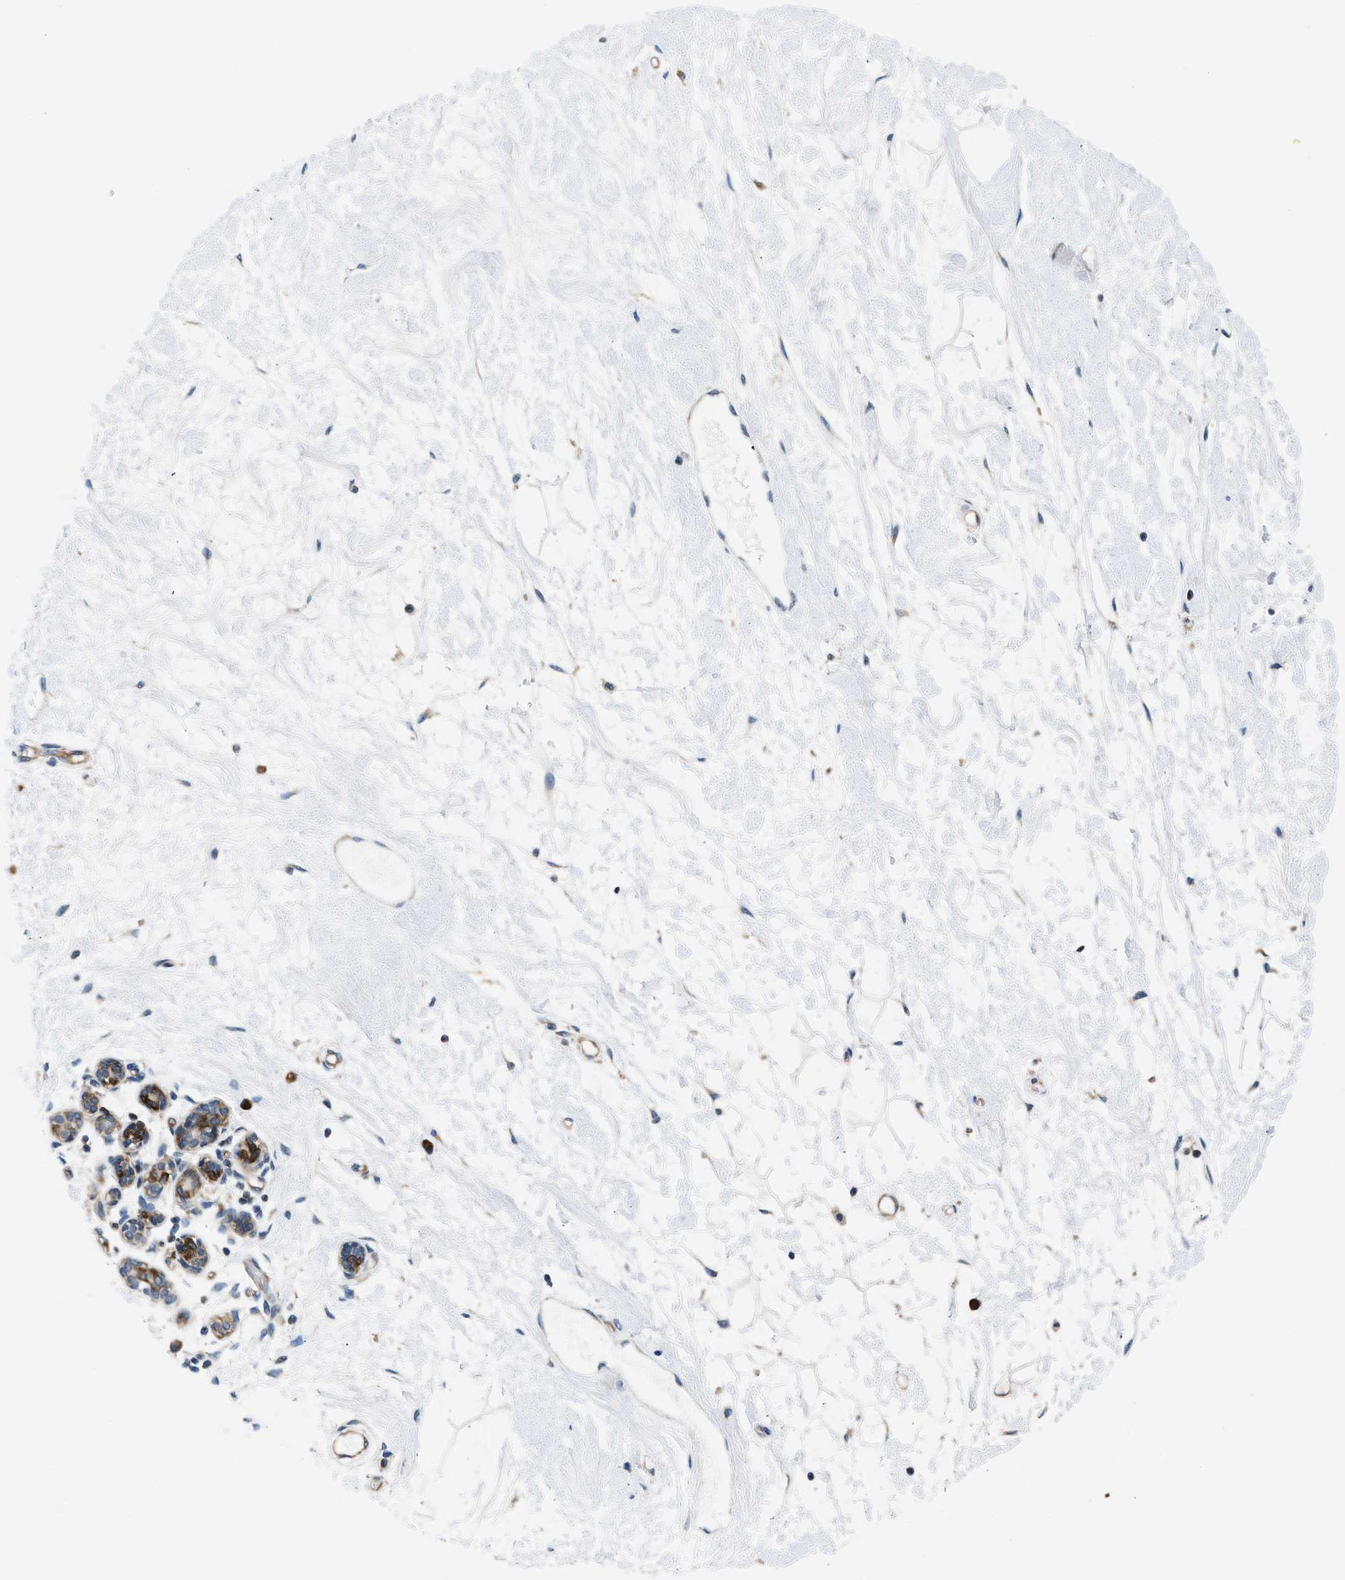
{"staining": {"intensity": "negative", "quantity": "none", "location": "none"}, "tissue": "breast", "cell_type": "Adipocytes", "image_type": "normal", "snomed": [{"axis": "morphology", "description": "Normal tissue, NOS"}, {"axis": "morphology", "description": "Lobular carcinoma"}, {"axis": "topography", "description": "Breast"}], "caption": "Human breast stained for a protein using IHC reveals no expression in adipocytes.", "gene": "PA2G4", "patient": {"sex": "female", "age": 59}}